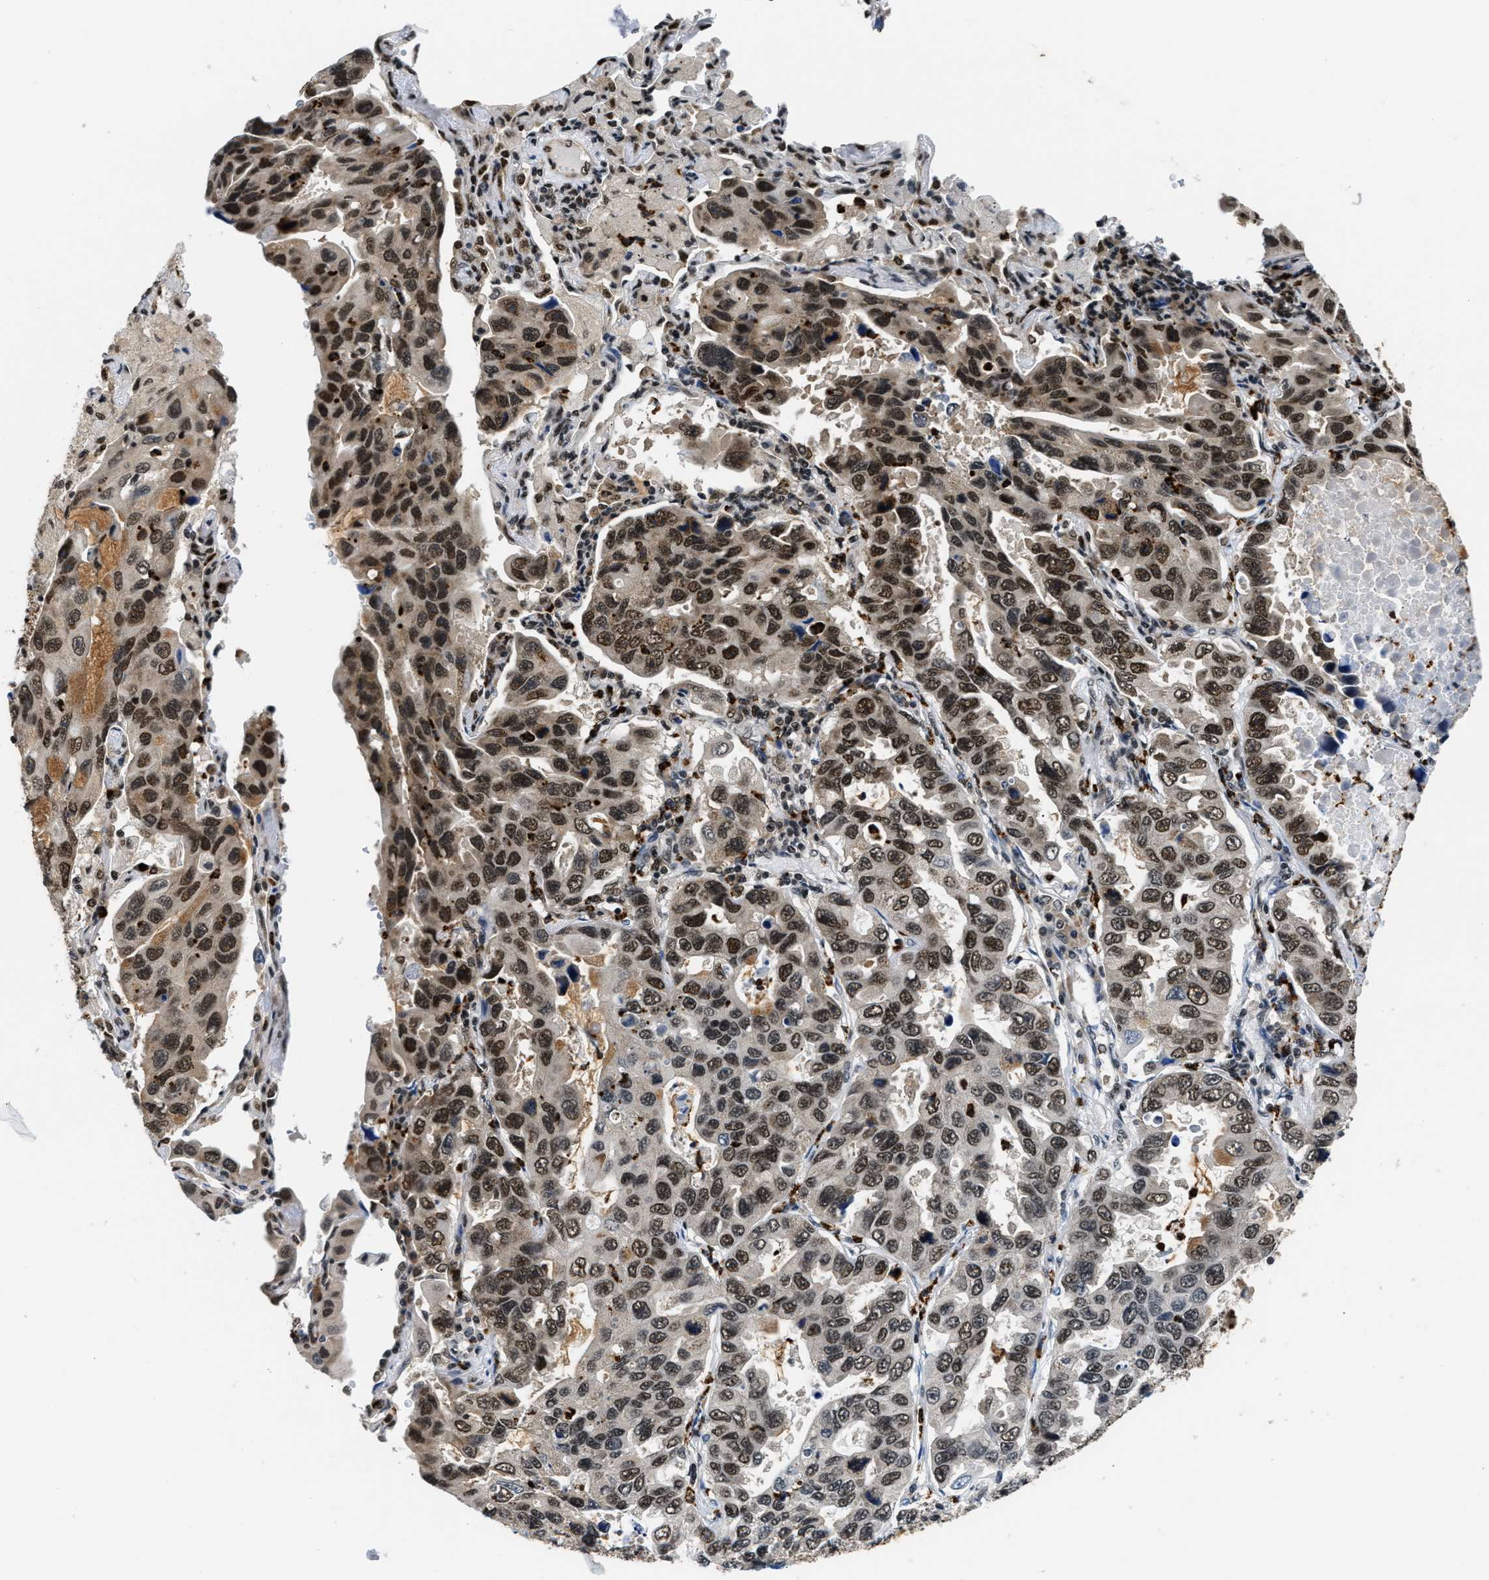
{"staining": {"intensity": "strong", "quantity": "25%-75%", "location": "nuclear"}, "tissue": "lung cancer", "cell_type": "Tumor cells", "image_type": "cancer", "snomed": [{"axis": "morphology", "description": "Adenocarcinoma, NOS"}, {"axis": "topography", "description": "Lung"}], "caption": "The image demonstrates staining of adenocarcinoma (lung), revealing strong nuclear protein expression (brown color) within tumor cells.", "gene": "CCNDBP1", "patient": {"sex": "male", "age": 64}}